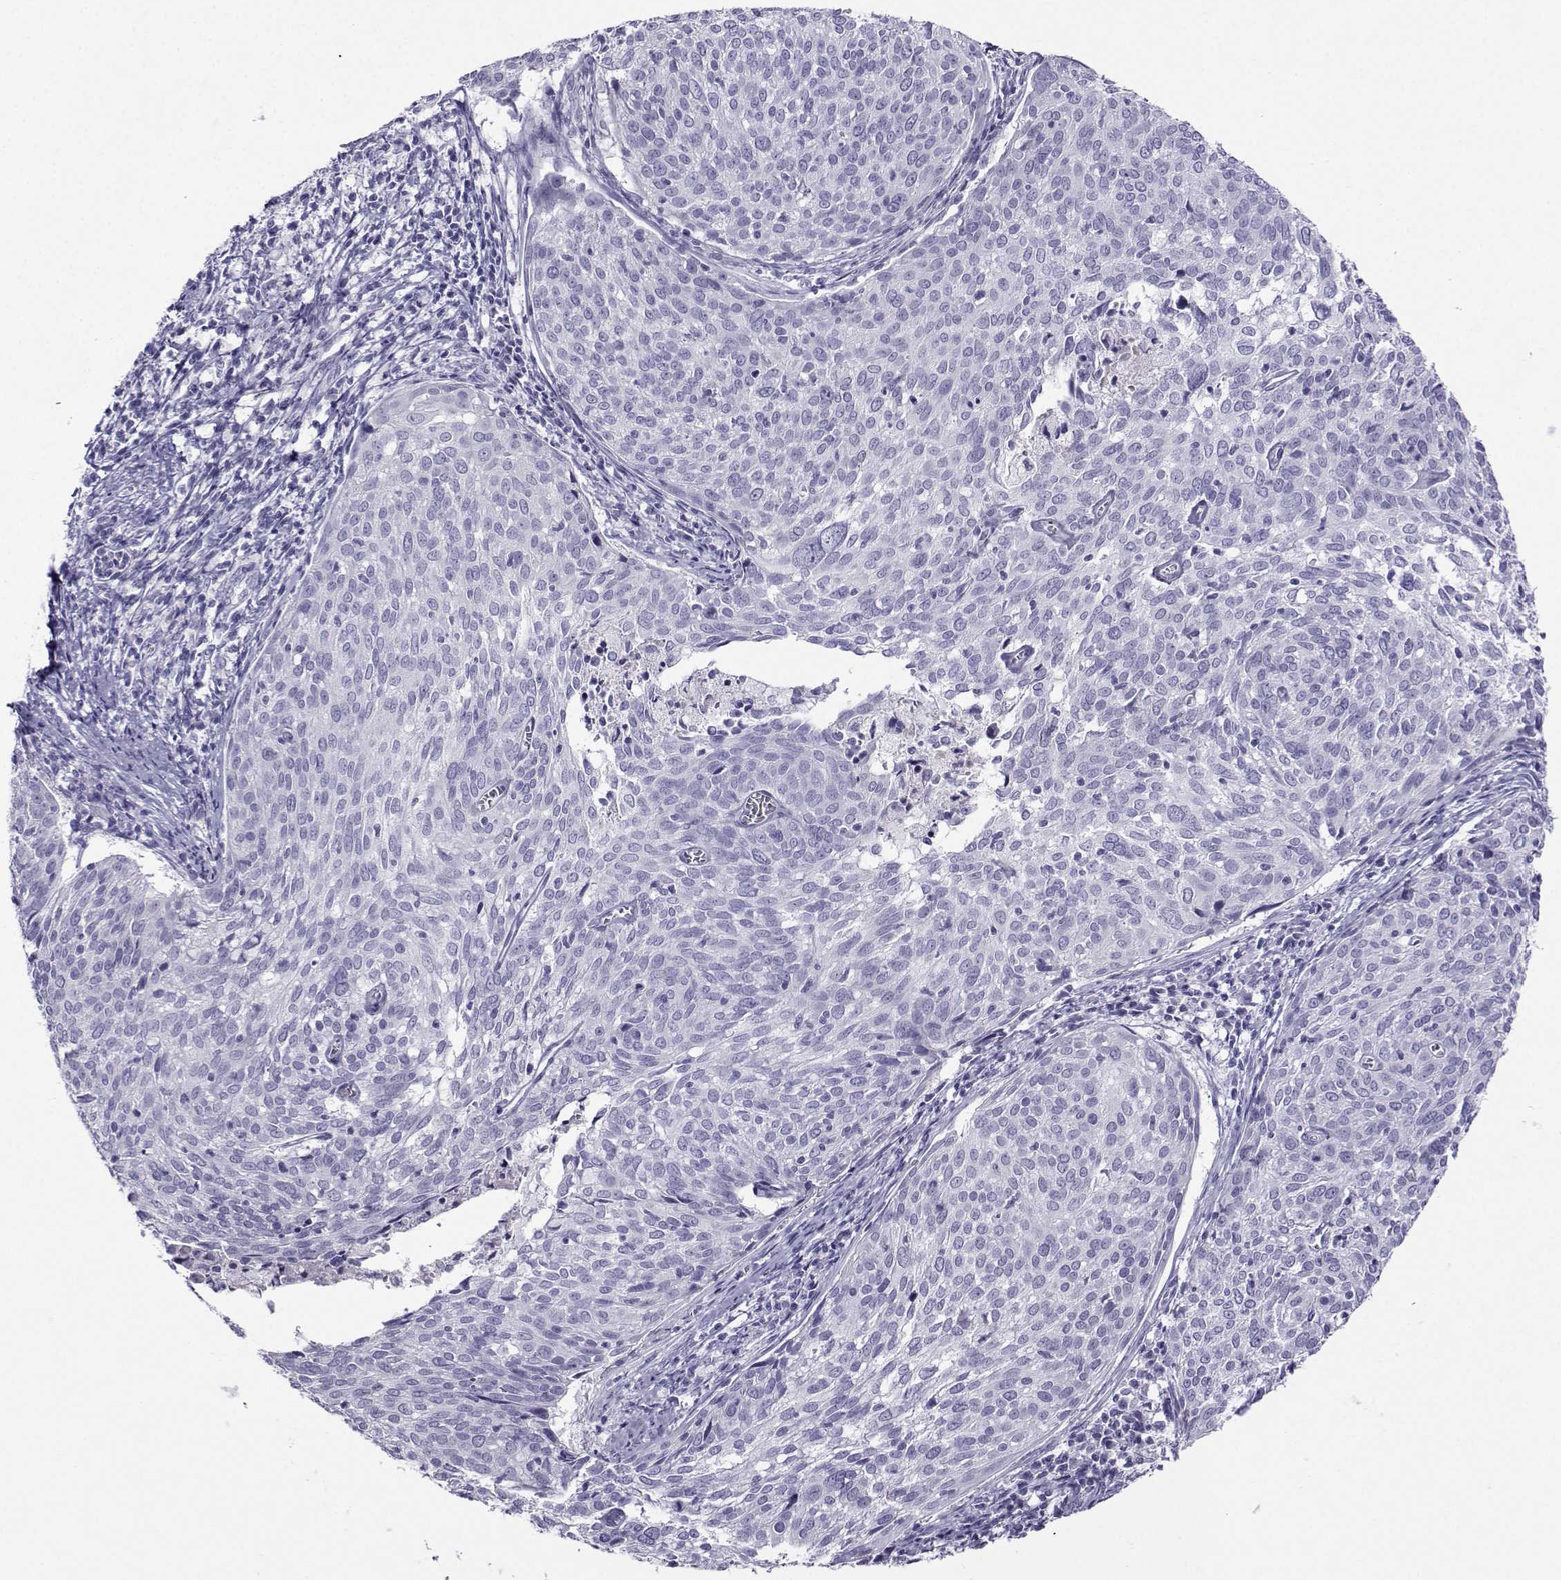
{"staining": {"intensity": "negative", "quantity": "none", "location": "none"}, "tissue": "cervical cancer", "cell_type": "Tumor cells", "image_type": "cancer", "snomed": [{"axis": "morphology", "description": "Squamous cell carcinoma, NOS"}, {"axis": "topography", "description": "Cervix"}], "caption": "IHC of cervical squamous cell carcinoma demonstrates no staining in tumor cells. (Immunohistochemistry, brightfield microscopy, high magnification).", "gene": "CRYBB1", "patient": {"sex": "female", "age": 39}}